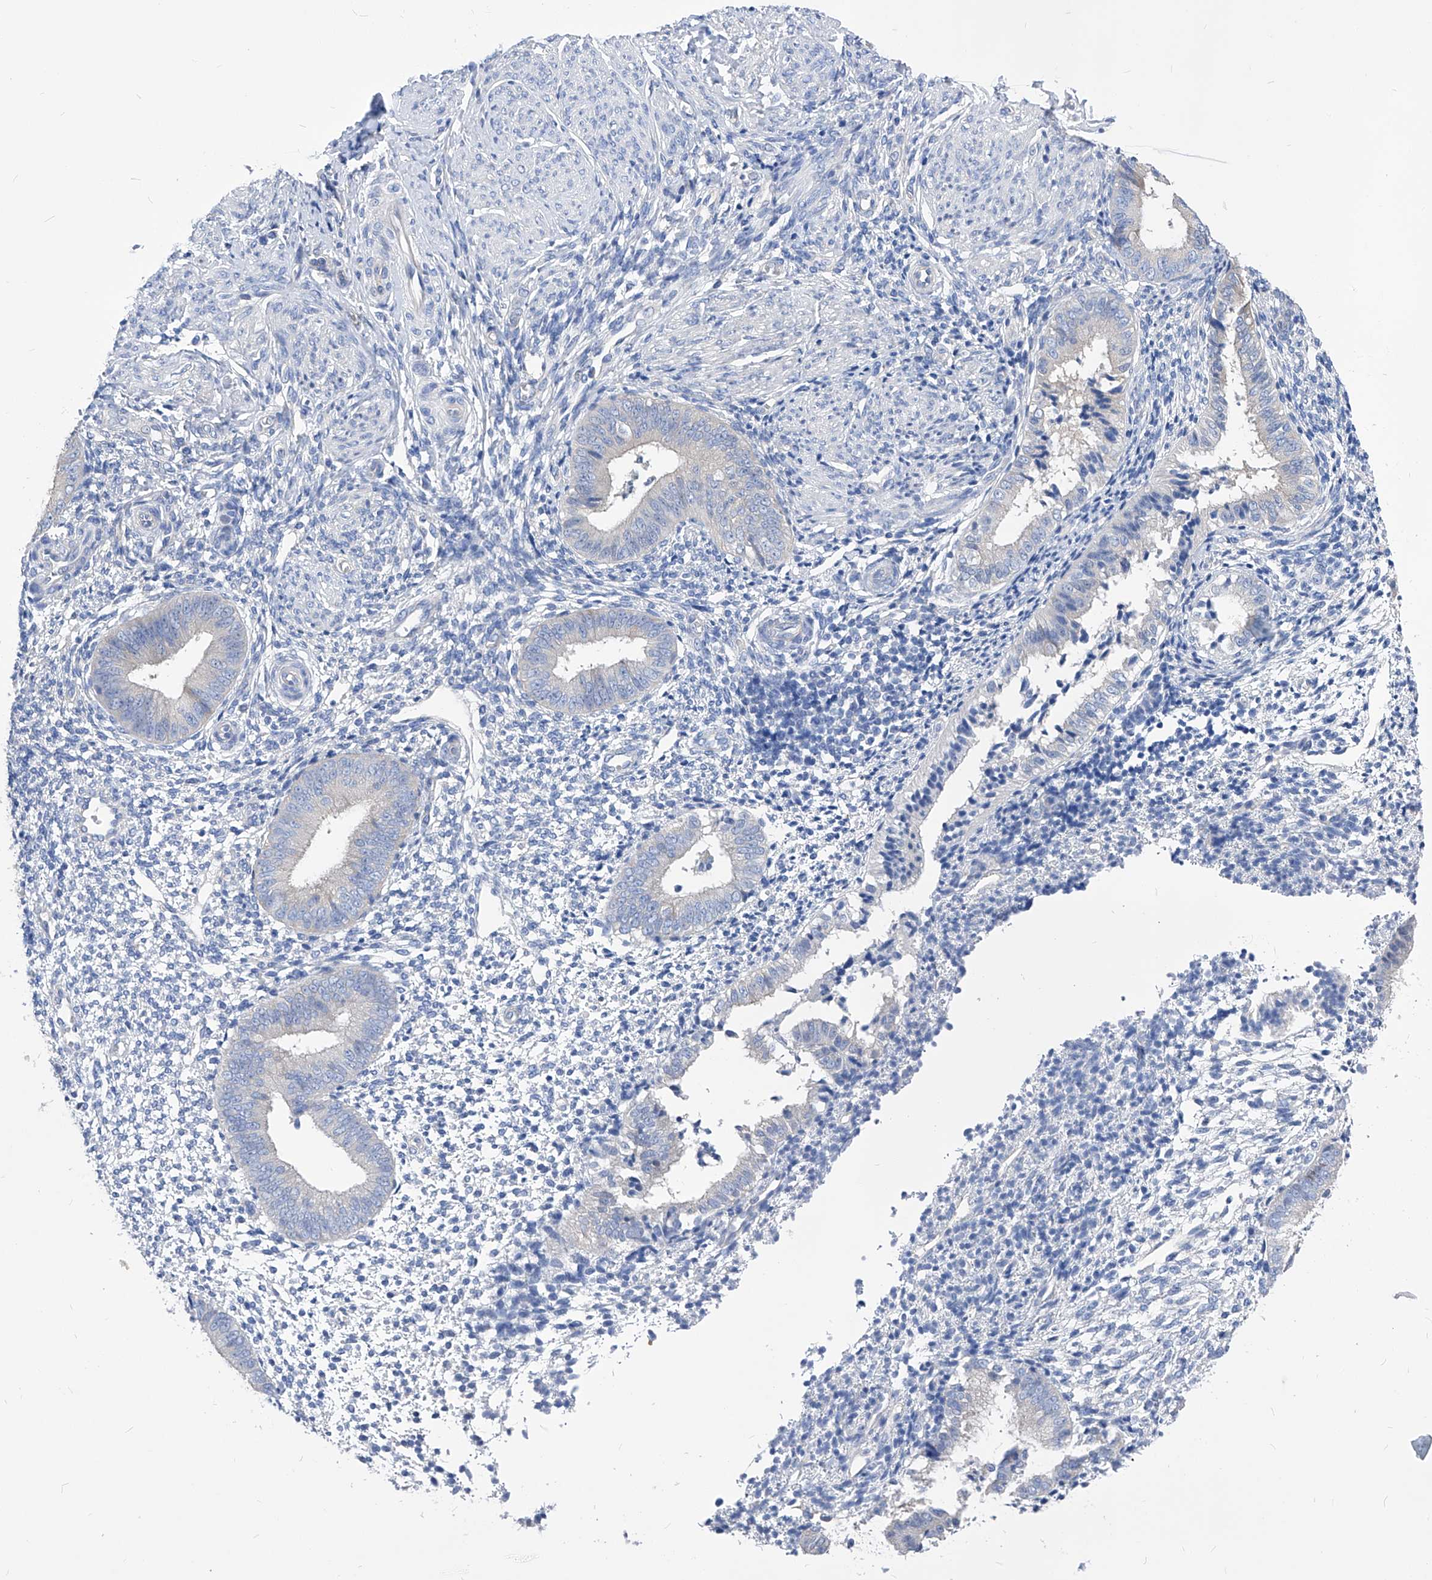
{"staining": {"intensity": "negative", "quantity": "none", "location": "none"}, "tissue": "endometrium", "cell_type": "Cells in endometrial stroma", "image_type": "normal", "snomed": [{"axis": "morphology", "description": "Normal tissue, NOS"}, {"axis": "topography", "description": "Uterus"}, {"axis": "topography", "description": "Endometrium"}], "caption": "DAB immunohistochemical staining of benign human endometrium displays no significant expression in cells in endometrial stroma.", "gene": "XPNPEP1", "patient": {"sex": "female", "age": 48}}